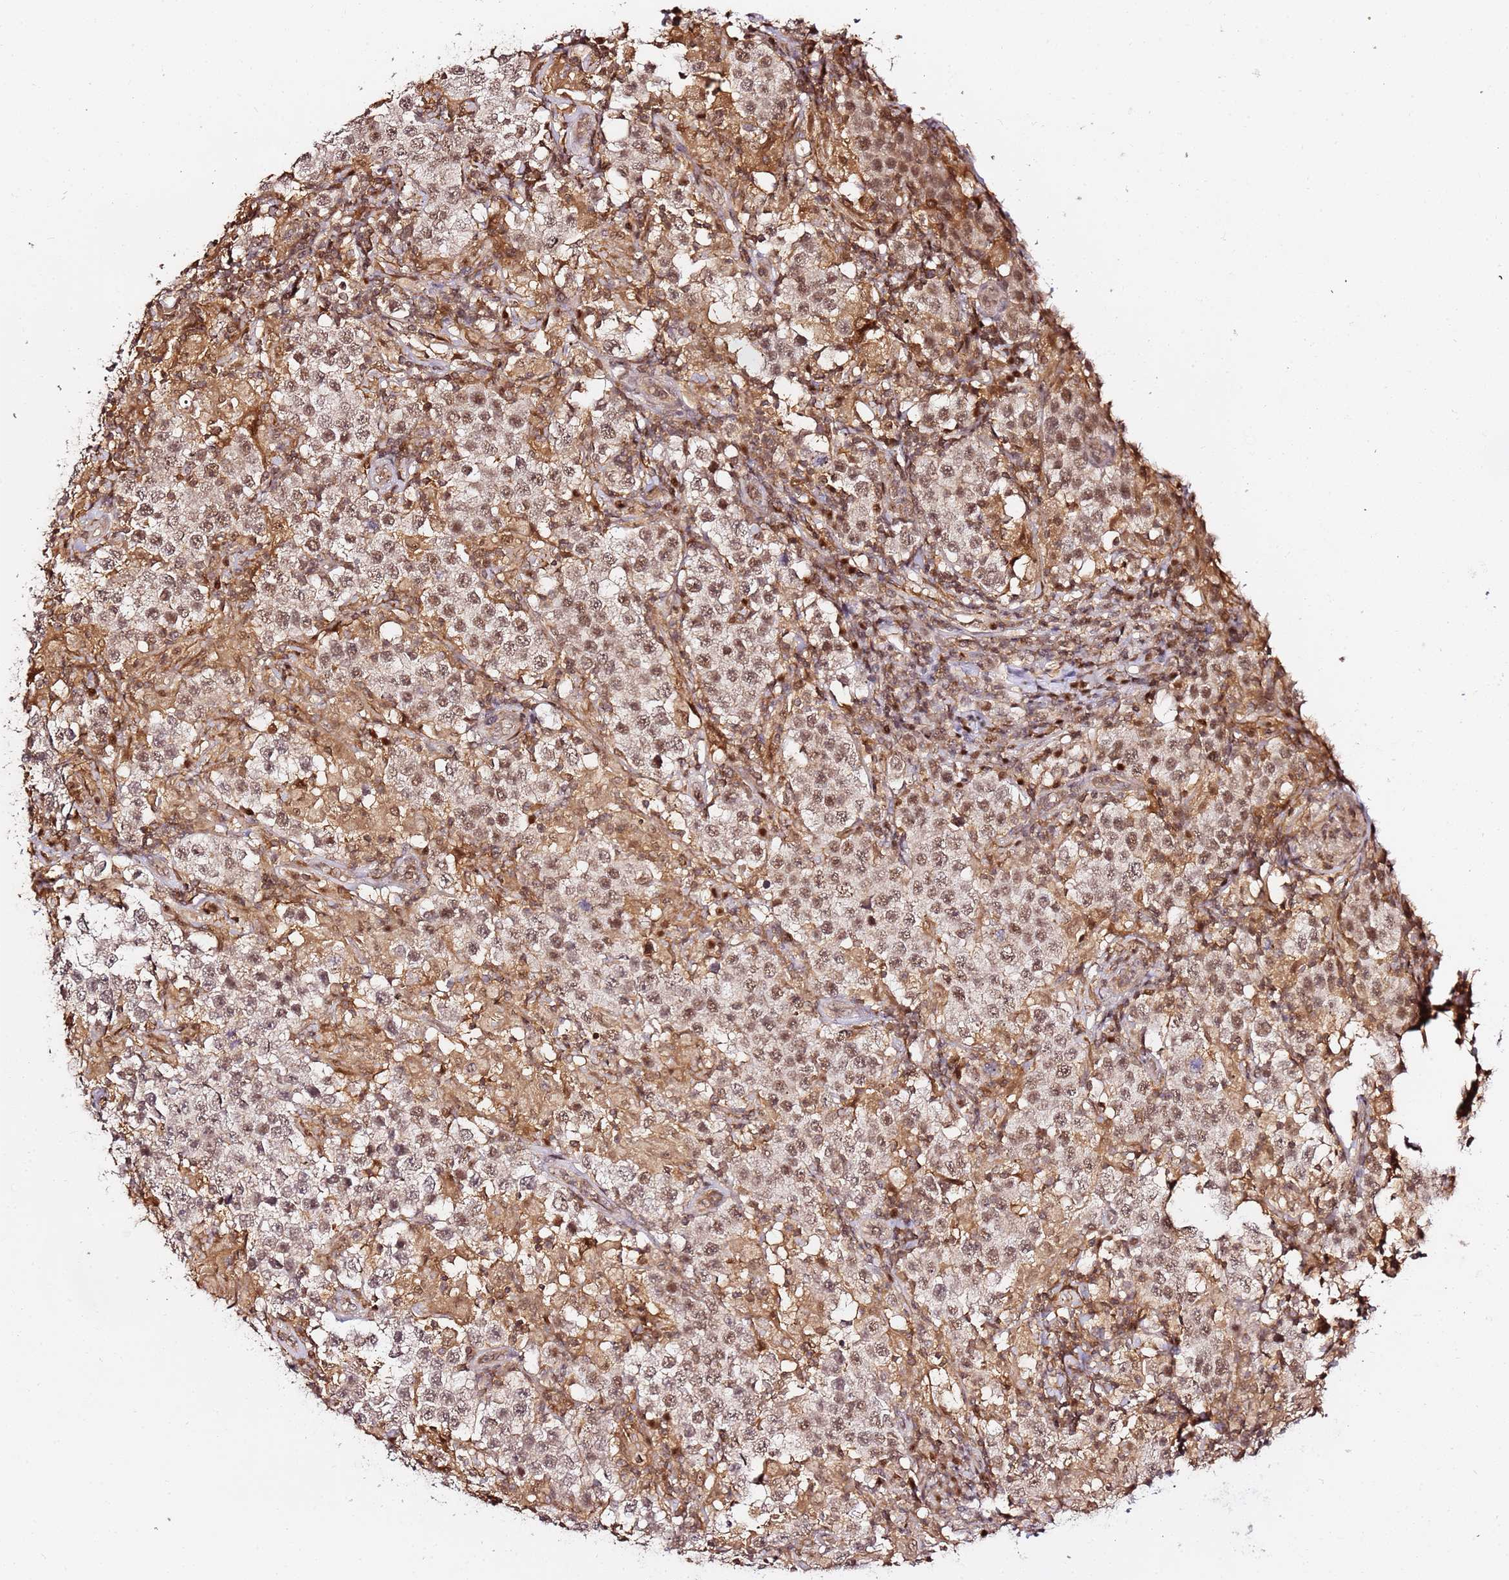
{"staining": {"intensity": "weak", "quantity": ">75%", "location": "nuclear"}, "tissue": "testis cancer", "cell_type": "Tumor cells", "image_type": "cancer", "snomed": [{"axis": "morphology", "description": "Seminoma, NOS"}, {"axis": "morphology", "description": "Carcinoma, Embryonal, NOS"}, {"axis": "topography", "description": "Testis"}], "caption": "Weak nuclear staining for a protein is identified in approximately >75% of tumor cells of testis cancer (seminoma) using immunohistochemistry.", "gene": "OR5V1", "patient": {"sex": "male", "age": 41}}